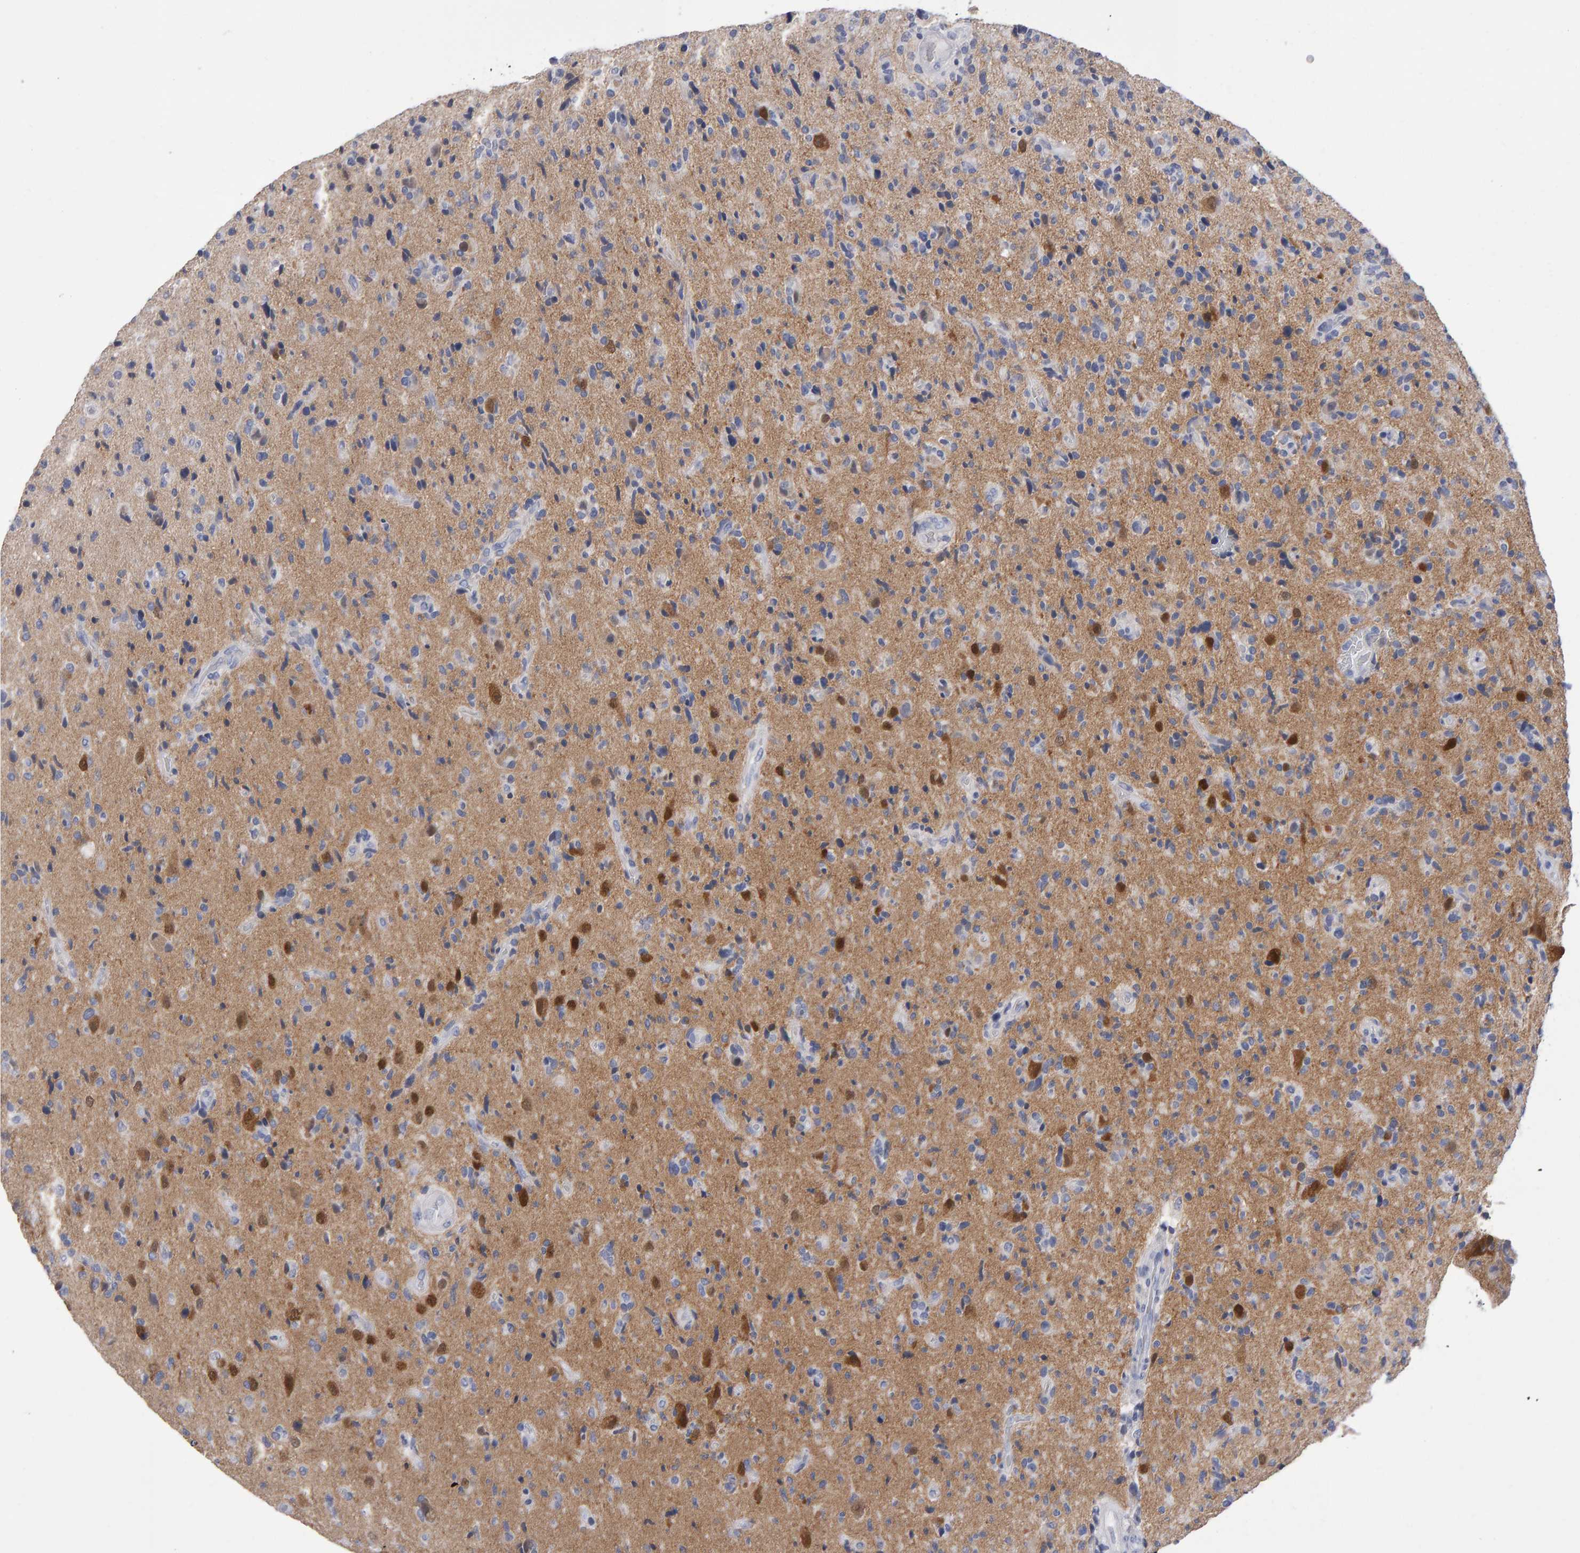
{"staining": {"intensity": "negative", "quantity": "none", "location": "none"}, "tissue": "glioma", "cell_type": "Tumor cells", "image_type": "cancer", "snomed": [{"axis": "morphology", "description": "Glioma, malignant, High grade"}, {"axis": "topography", "description": "Brain"}], "caption": "The IHC photomicrograph has no significant expression in tumor cells of malignant high-grade glioma tissue.", "gene": "NCDN", "patient": {"sex": "male", "age": 72}}